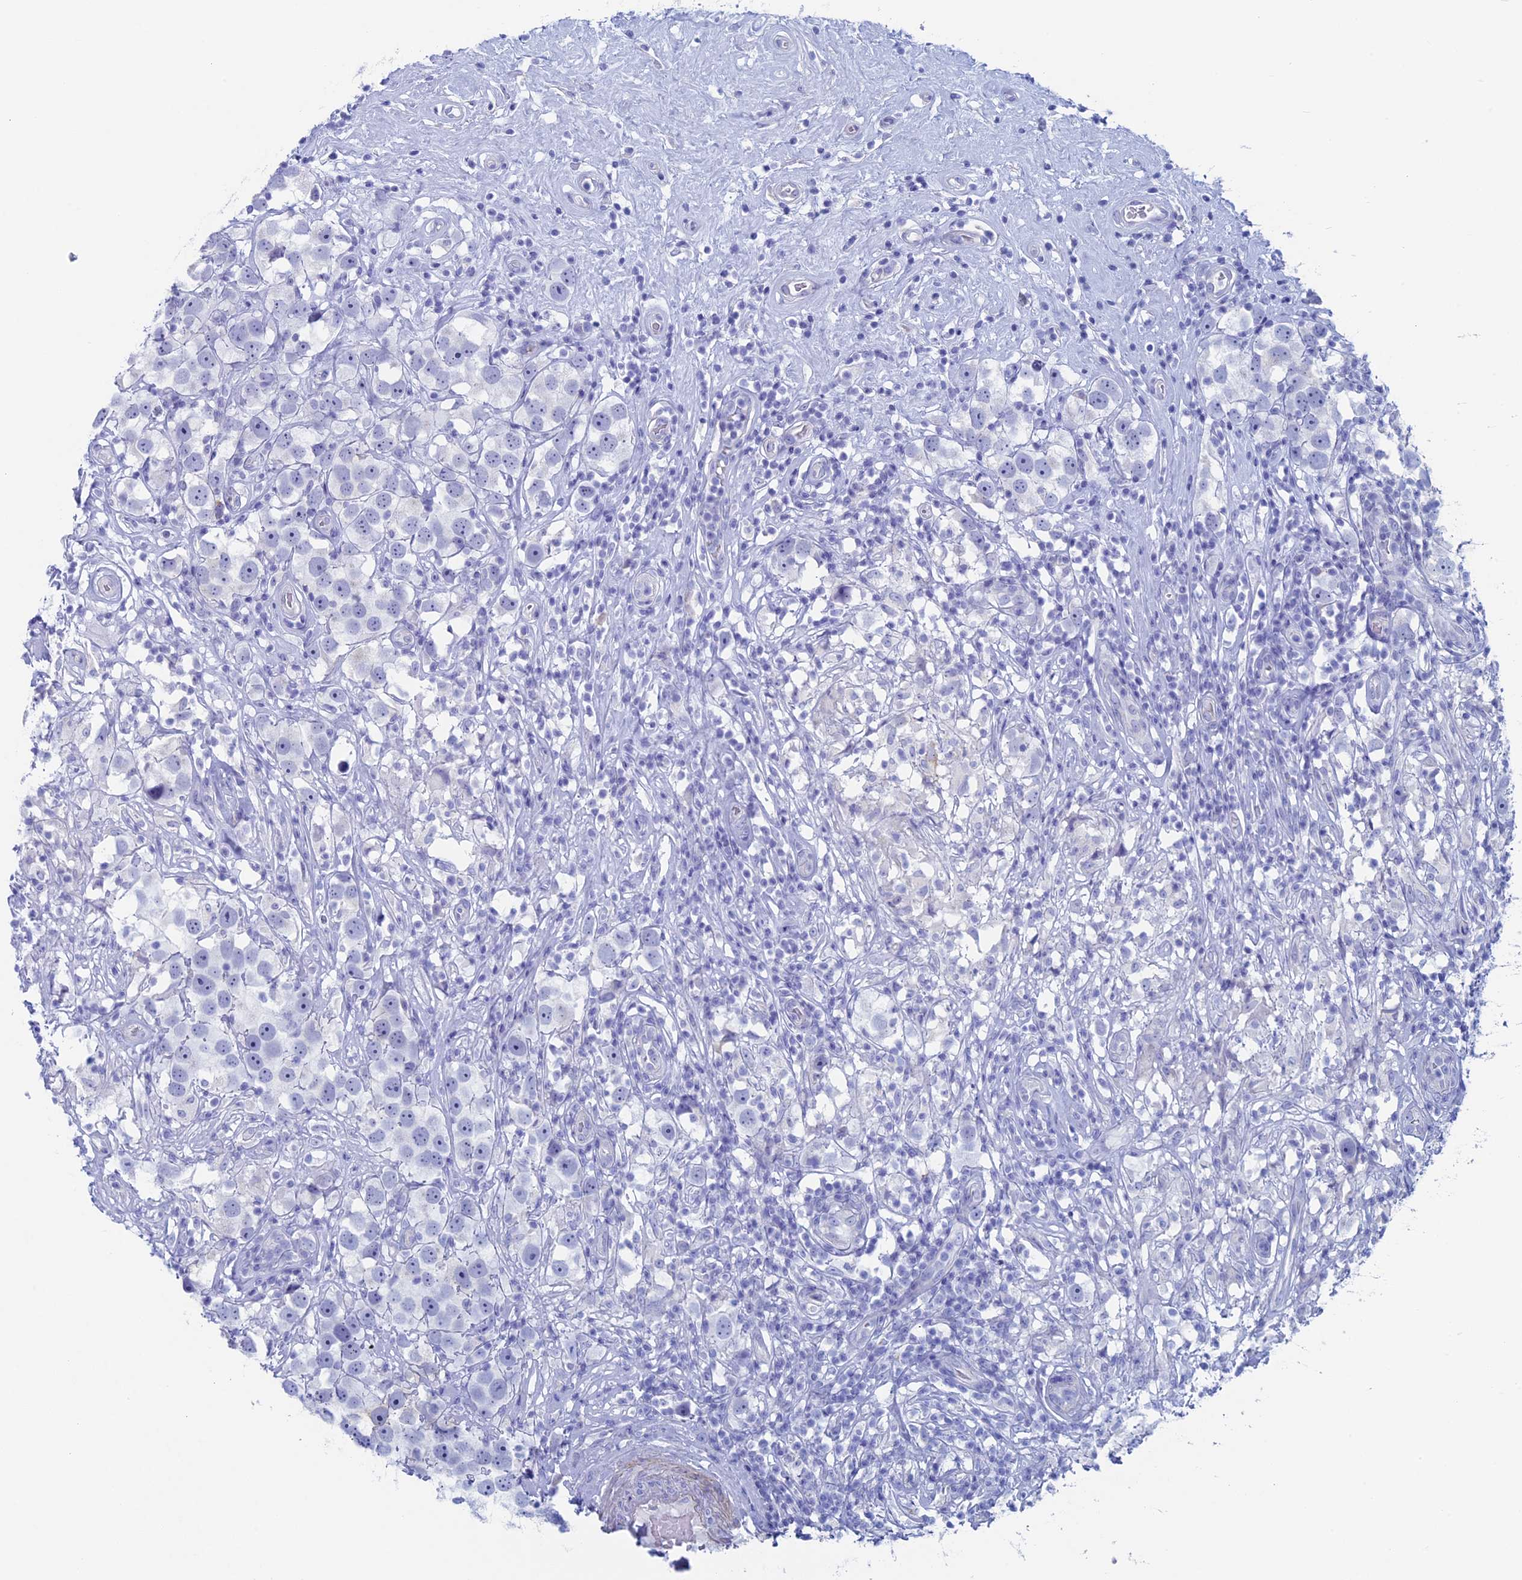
{"staining": {"intensity": "negative", "quantity": "none", "location": "none"}, "tissue": "testis cancer", "cell_type": "Tumor cells", "image_type": "cancer", "snomed": [{"axis": "morphology", "description": "Seminoma, NOS"}, {"axis": "topography", "description": "Testis"}], "caption": "A photomicrograph of testis seminoma stained for a protein demonstrates no brown staining in tumor cells.", "gene": "MAGEB6", "patient": {"sex": "male", "age": 49}}